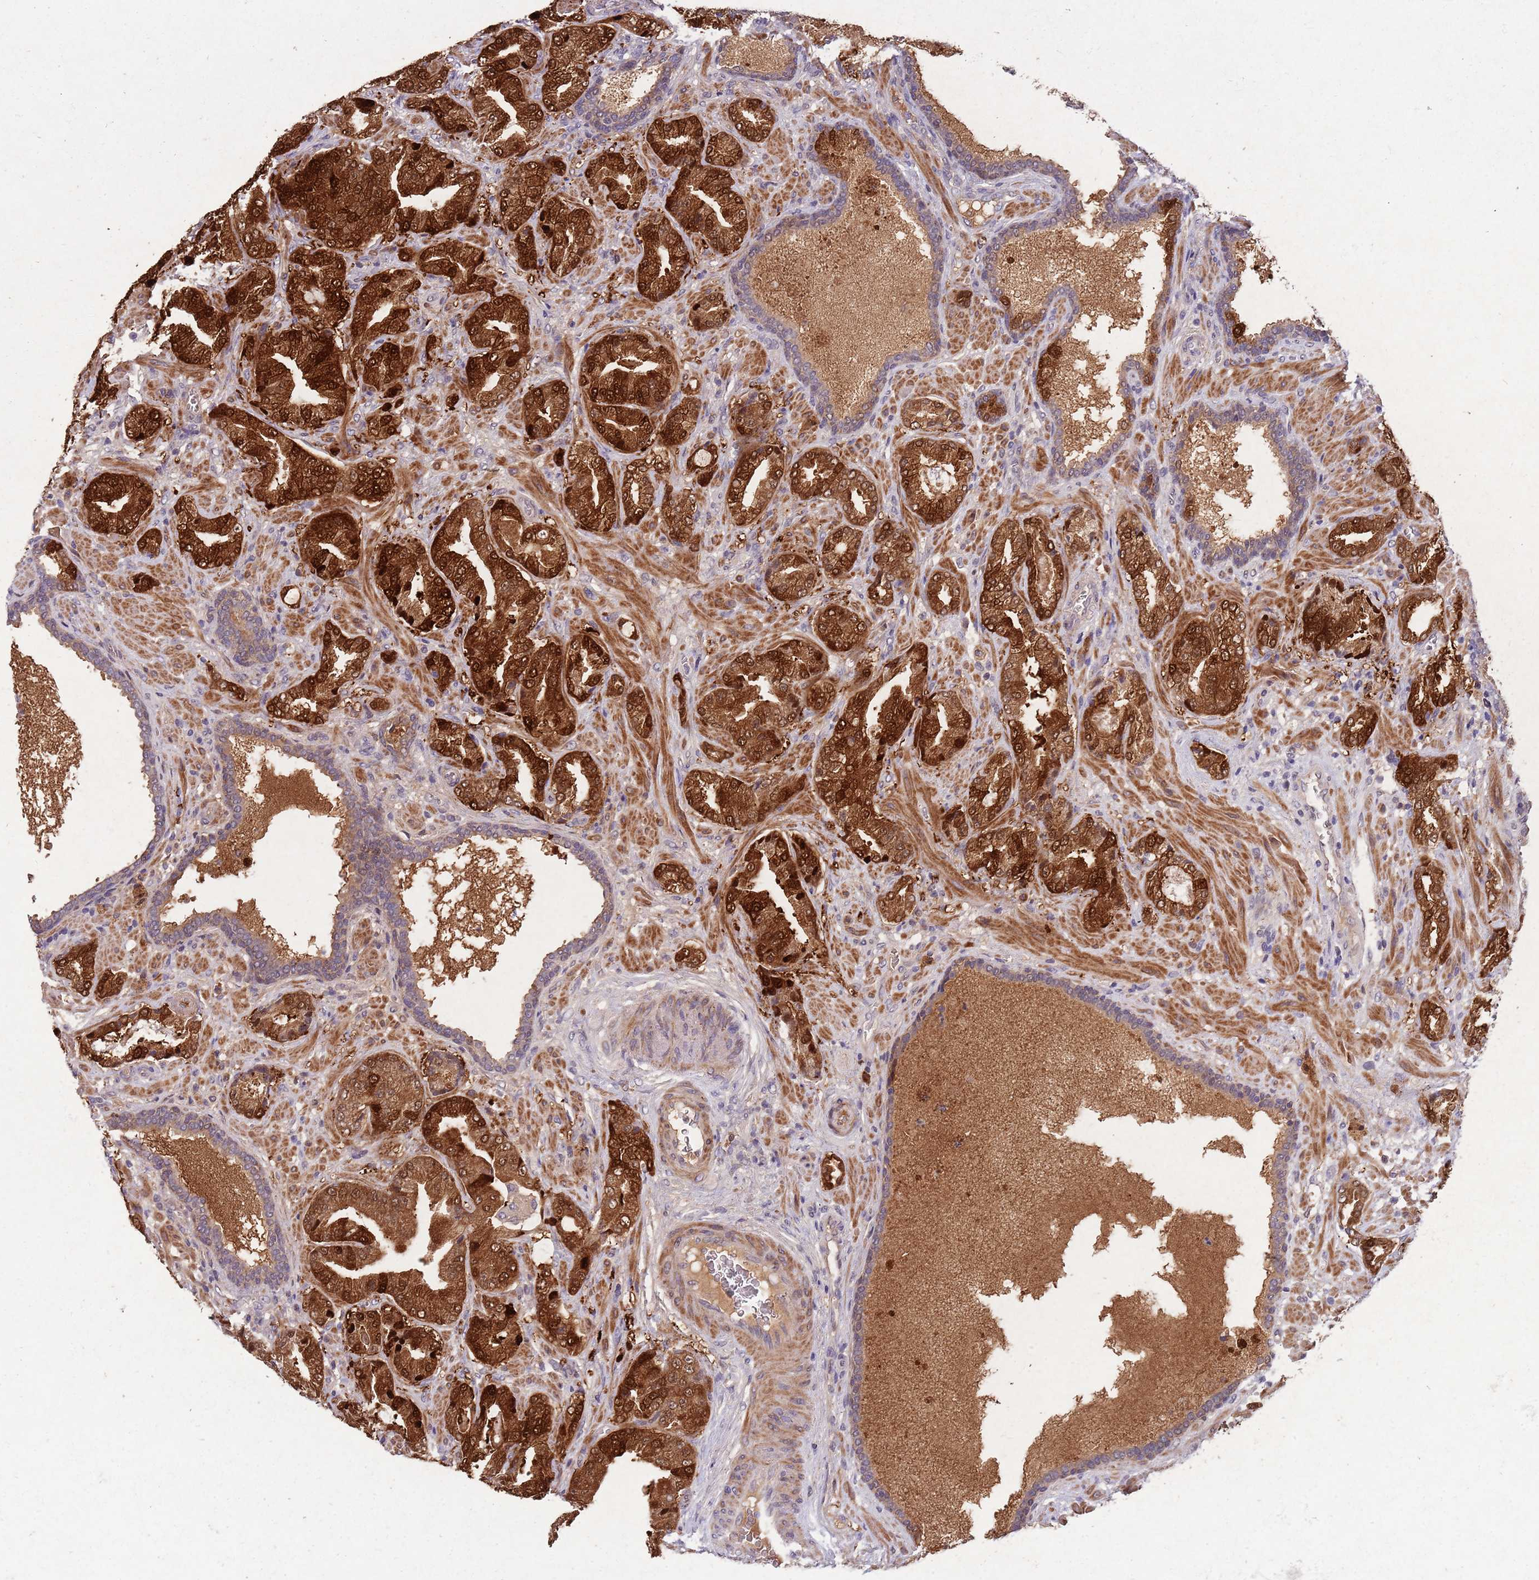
{"staining": {"intensity": "strong", "quantity": ">75%", "location": "cytoplasmic/membranous,nuclear"}, "tissue": "prostate cancer", "cell_type": "Tumor cells", "image_type": "cancer", "snomed": [{"axis": "morphology", "description": "Adenocarcinoma, High grade"}, {"axis": "topography", "description": "Prostate"}], "caption": "A brown stain shows strong cytoplasmic/membranous and nuclear positivity of a protein in prostate cancer tumor cells.", "gene": "ZNF639", "patient": {"sex": "male", "age": 68}}